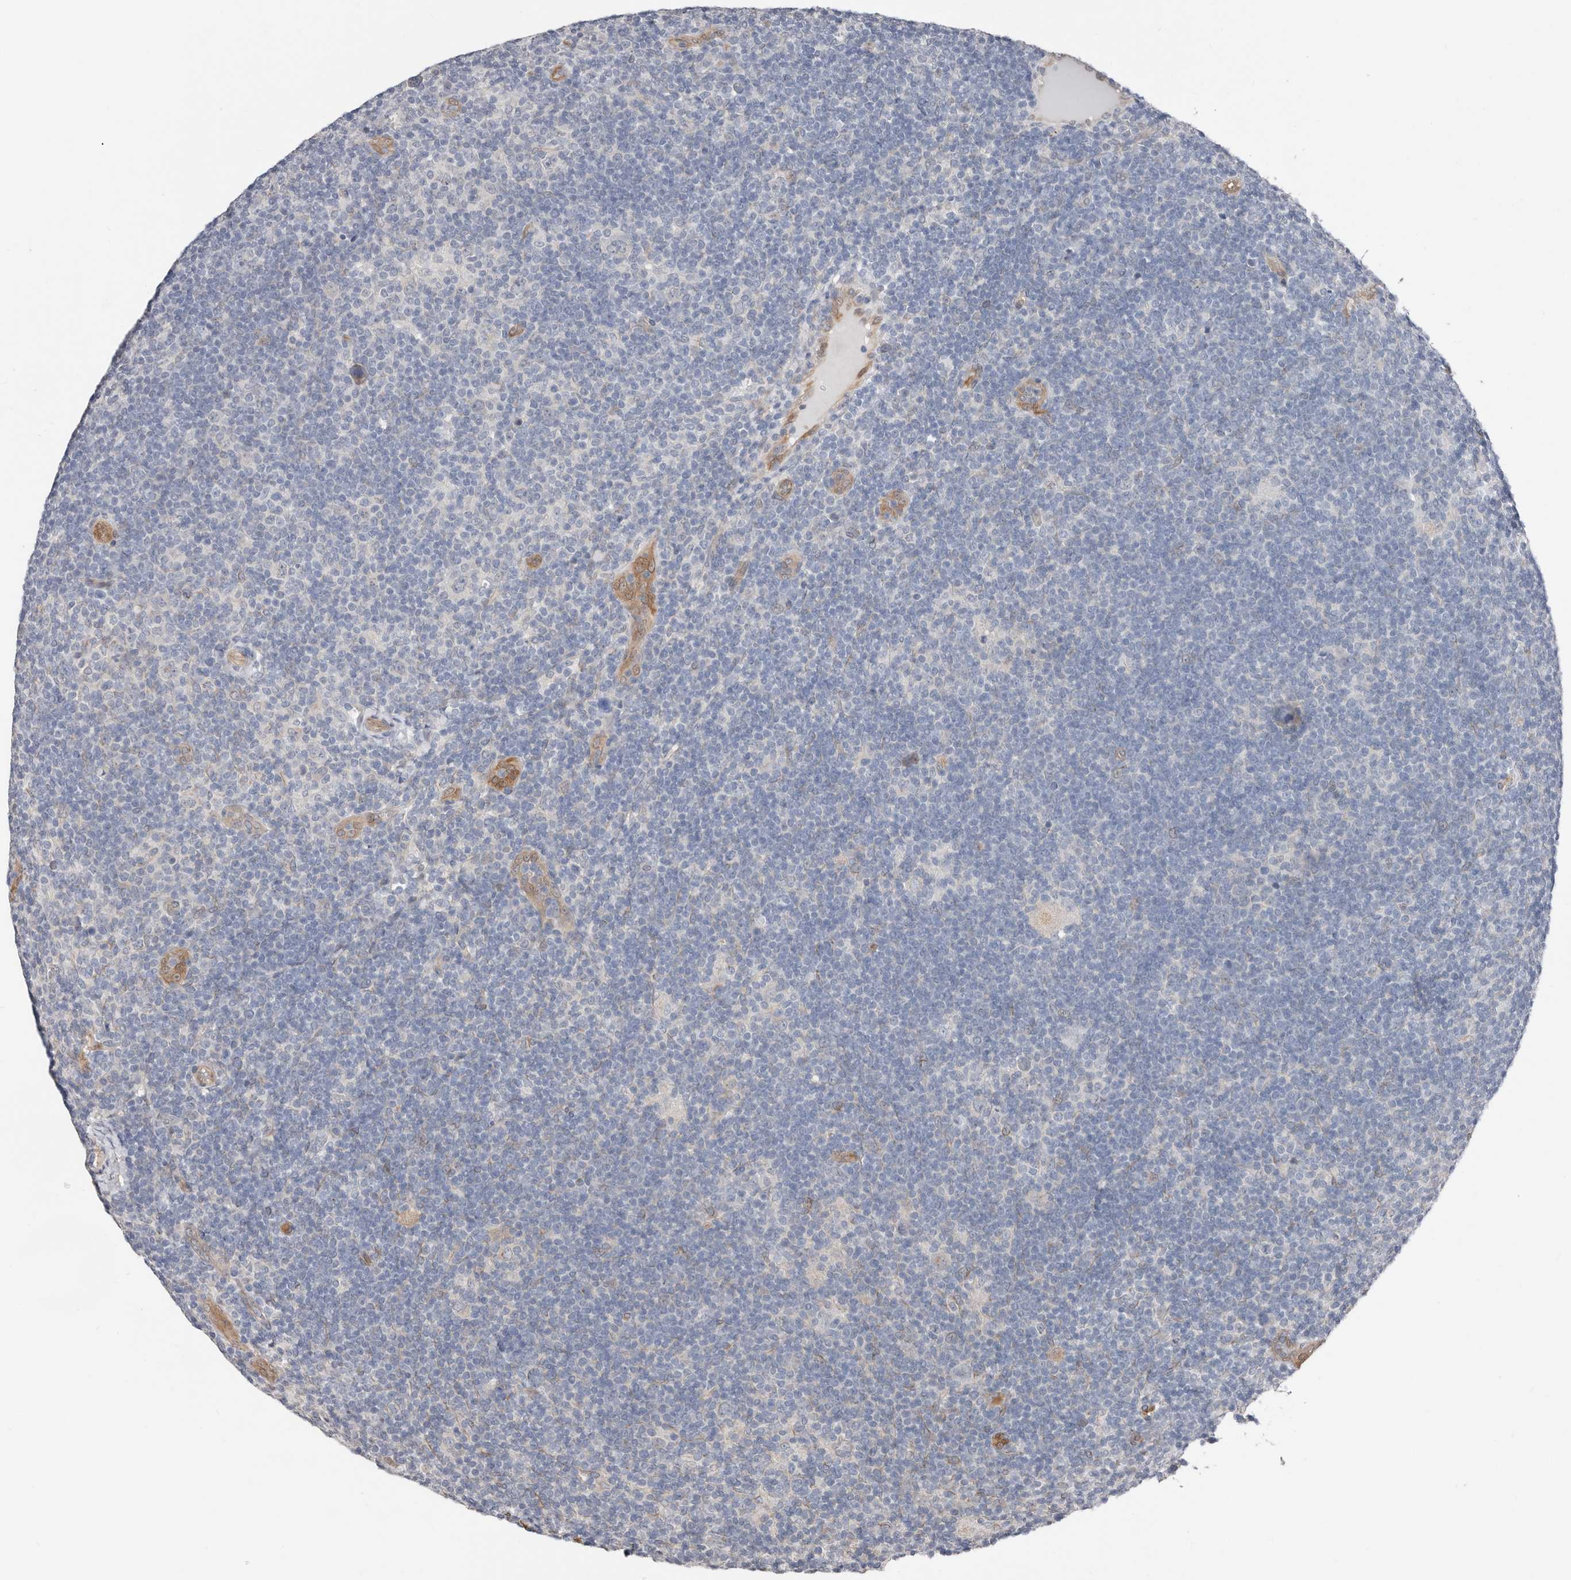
{"staining": {"intensity": "negative", "quantity": "none", "location": "none"}, "tissue": "lymphoma", "cell_type": "Tumor cells", "image_type": "cancer", "snomed": [{"axis": "morphology", "description": "Hodgkin's disease, NOS"}, {"axis": "topography", "description": "Lymph node"}], "caption": "IHC of lymphoma demonstrates no expression in tumor cells.", "gene": "ASRGL1", "patient": {"sex": "female", "age": 57}}